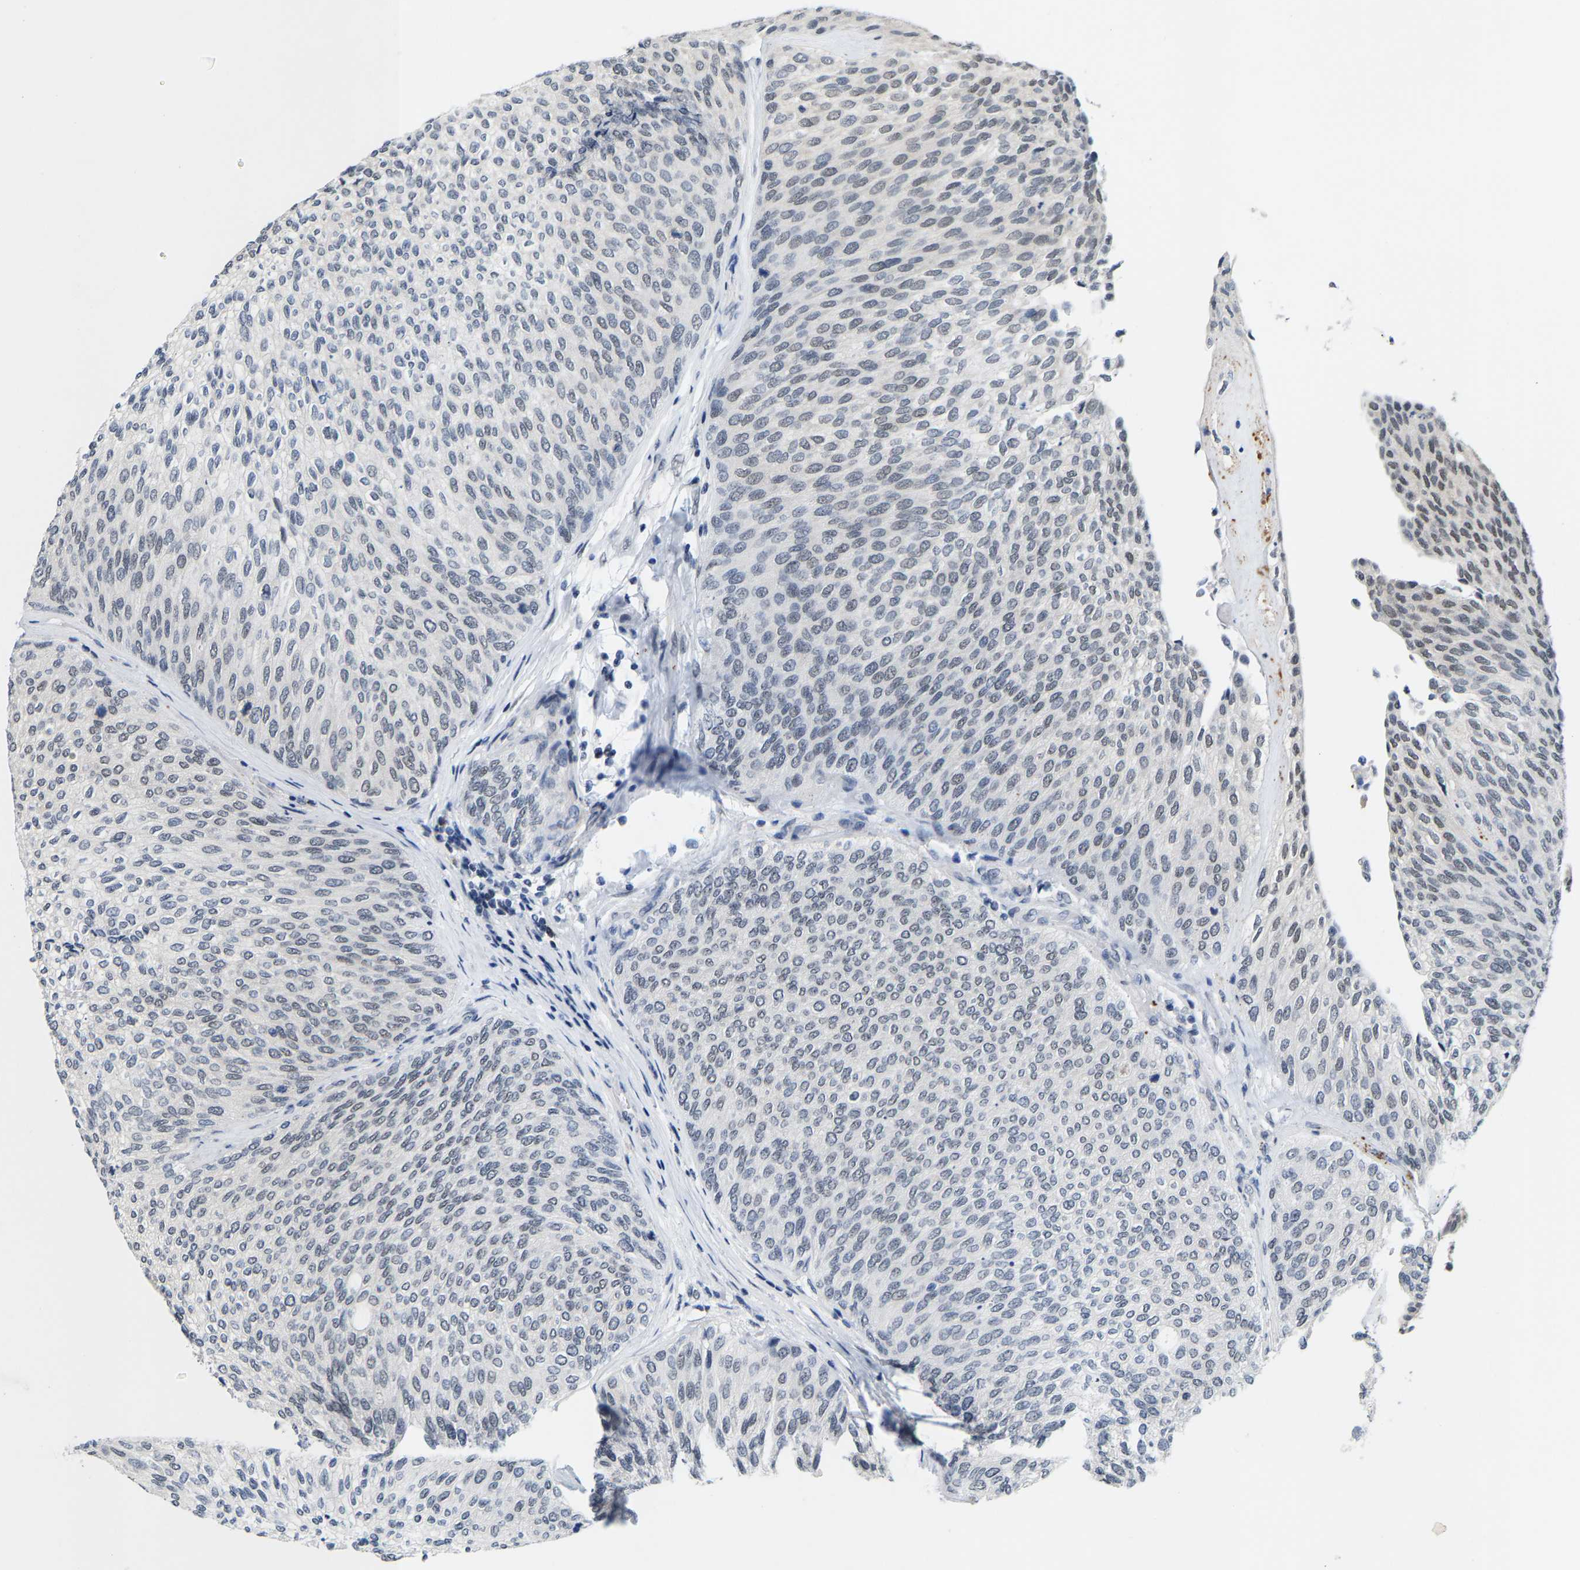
{"staining": {"intensity": "negative", "quantity": "none", "location": "none"}, "tissue": "urothelial cancer", "cell_type": "Tumor cells", "image_type": "cancer", "snomed": [{"axis": "morphology", "description": "Urothelial carcinoma, Low grade"}, {"axis": "topography", "description": "Urinary bladder"}], "caption": "An immunohistochemistry histopathology image of urothelial cancer is shown. There is no staining in tumor cells of urothelial cancer.", "gene": "SETD1B", "patient": {"sex": "female", "age": 79}}